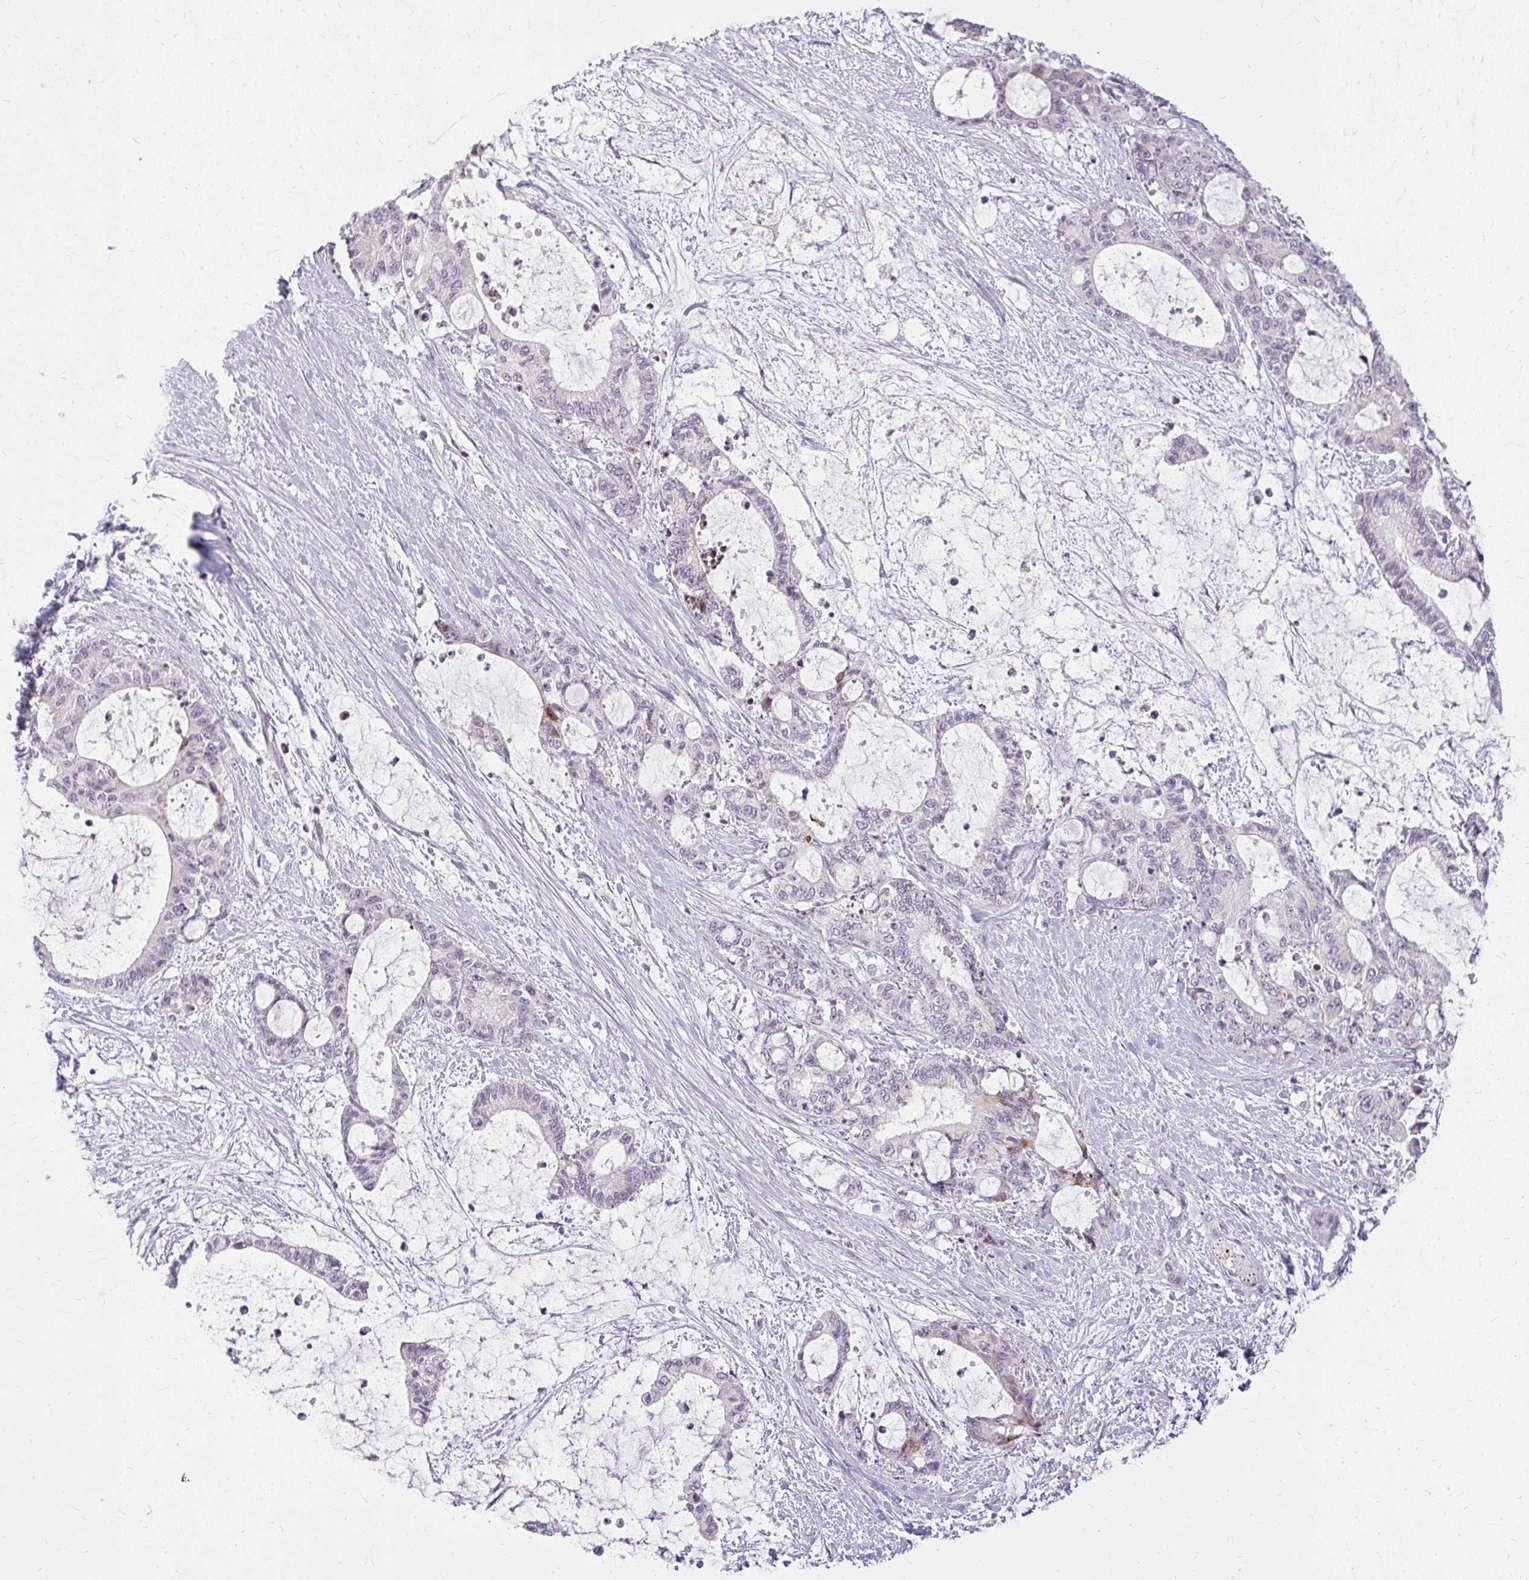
{"staining": {"intensity": "weak", "quantity": "<25%", "location": "cytoplasmic/membranous"}, "tissue": "liver cancer", "cell_type": "Tumor cells", "image_type": "cancer", "snomed": [{"axis": "morphology", "description": "Normal tissue, NOS"}, {"axis": "morphology", "description": "Cholangiocarcinoma"}, {"axis": "topography", "description": "Liver"}, {"axis": "topography", "description": "Peripheral nerve tissue"}], "caption": "IHC photomicrograph of cholangiocarcinoma (liver) stained for a protein (brown), which exhibits no expression in tumor cells.", "gene": "ZFYVE26", "patient": {"sex": "female", "age": 73}}